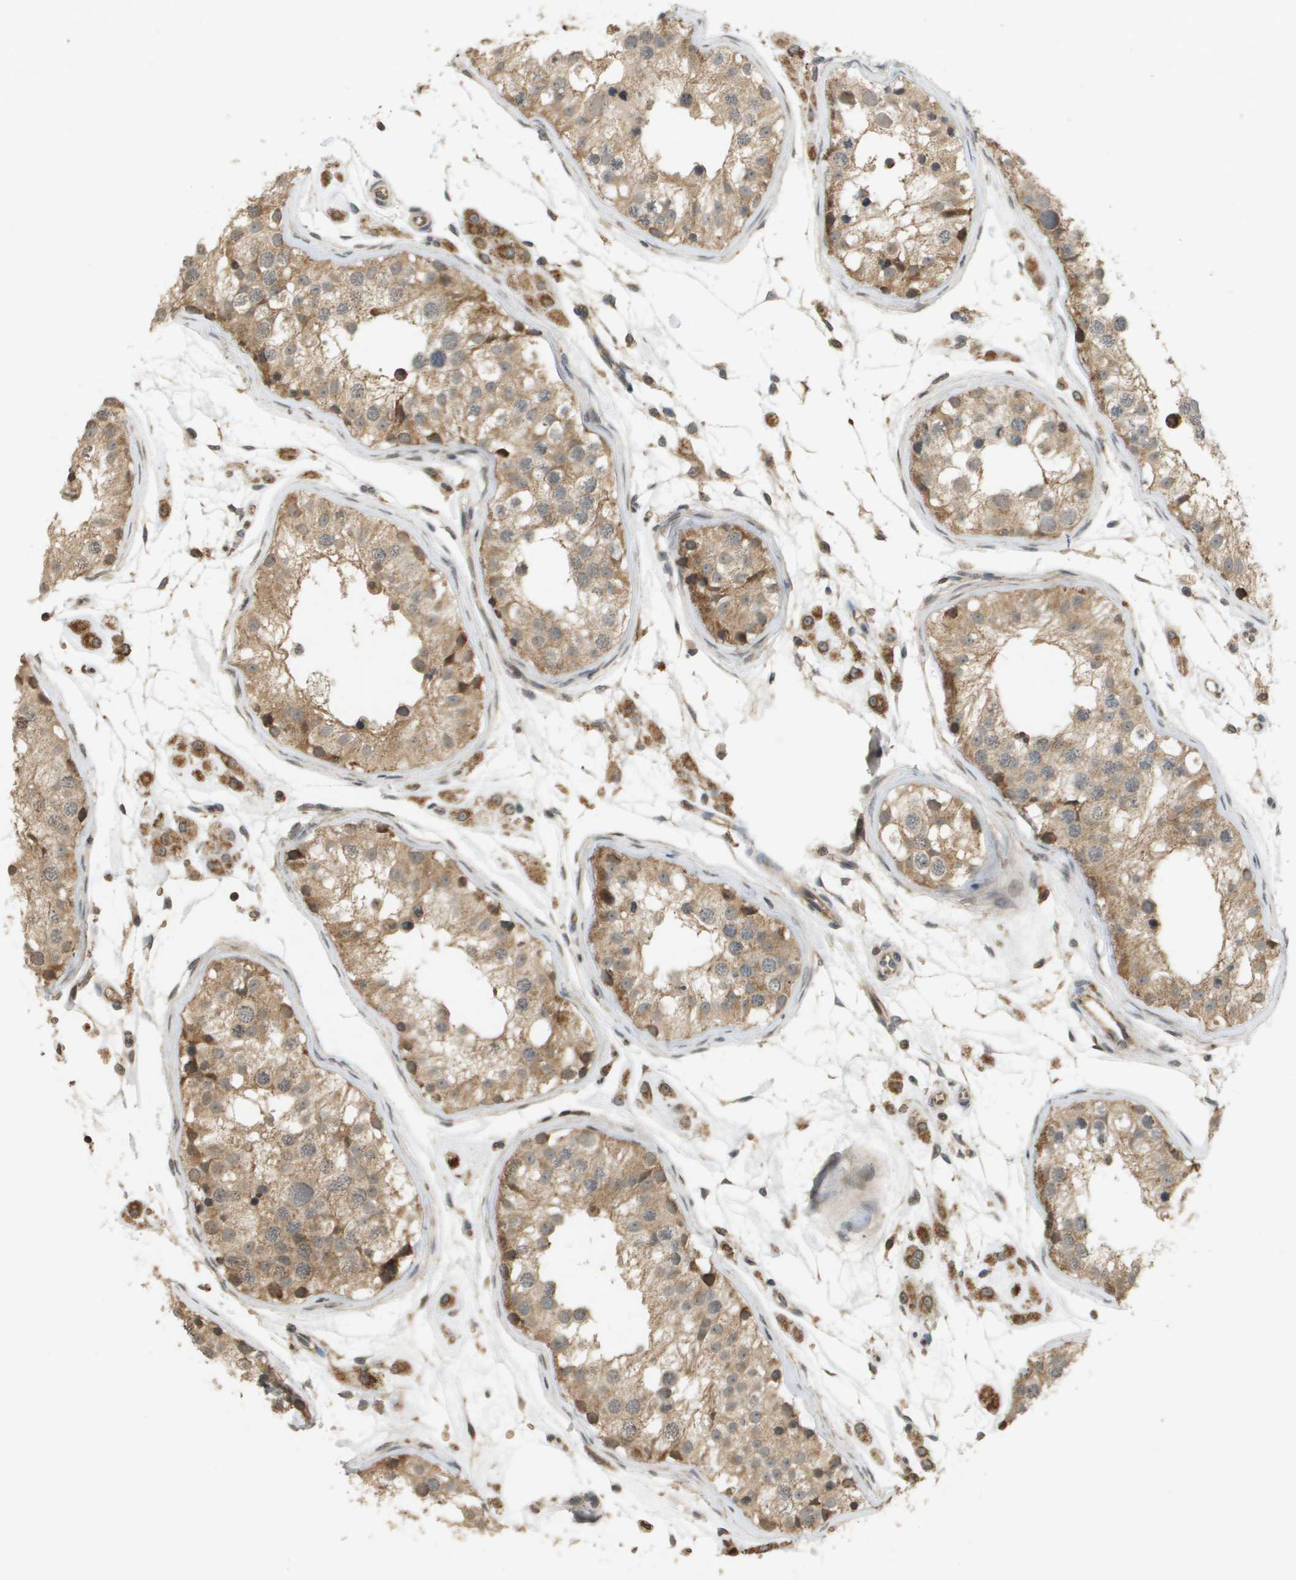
{"staining": {"intensity": "moderate", "quantity": ">75%", "location": "cytoplasmic/membranous"}, "tissue": "testis", "cell_type": "Cells in seminiferous ducts", "image_type": "normal", "snomed": [{"axis": "morphology", "description": "Normal tissue, NOS"}, {"axis": "morphology", "description": "Adenocarcinoma, metastatic, NOS"}, {"axis": "topography", "description": "Testis"}], "caption": "A high-resolution image shows immunohistochemistry (IHC) staining of unremarkable testis, which exhibits moderate cytoplasmic/membranous positivity in approximately >75% of cells in seminiferous ducts.", "gene": "RAB21", "patient": {"sex": "male", "age": 26}}